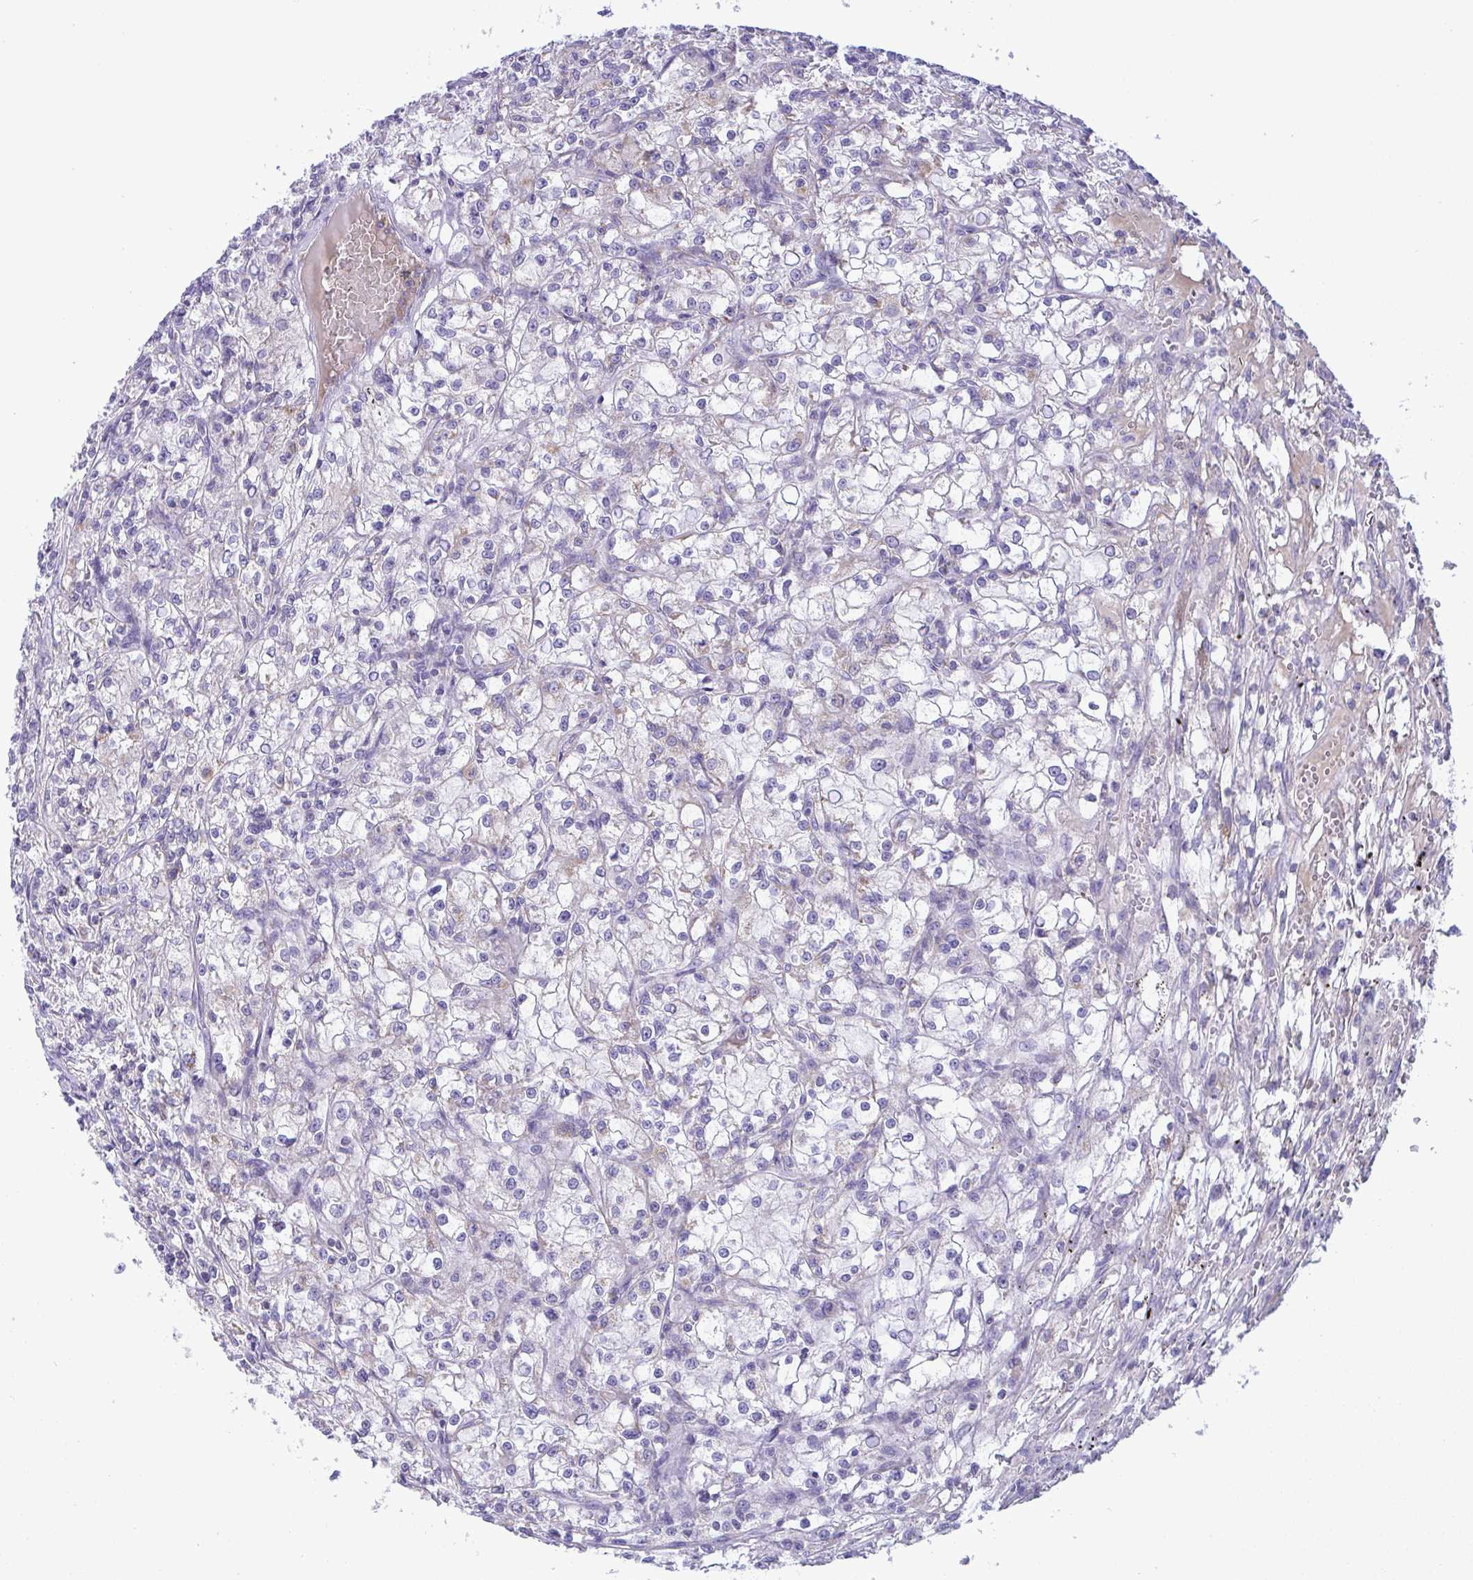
{"staining": {"intensity": "negative", "quantity": "none", "location": "none"}, "tissue": "renal cancer", "cell_type": "Tumor cells", "image_type": "cancer", "snomed": [{"axis": "morphology", "description": "Adenocarcinoma, NOS"}, {"axis": "topography", "description": "Kidney"}], "caption": "This is an immunohistochemistry photomicrograph of human renal cancer (adenocarcinoma). There is no positivity in tumor cells.", "gene": "PLA2G12B", "patient": {"sex": "female", "age": 59}}